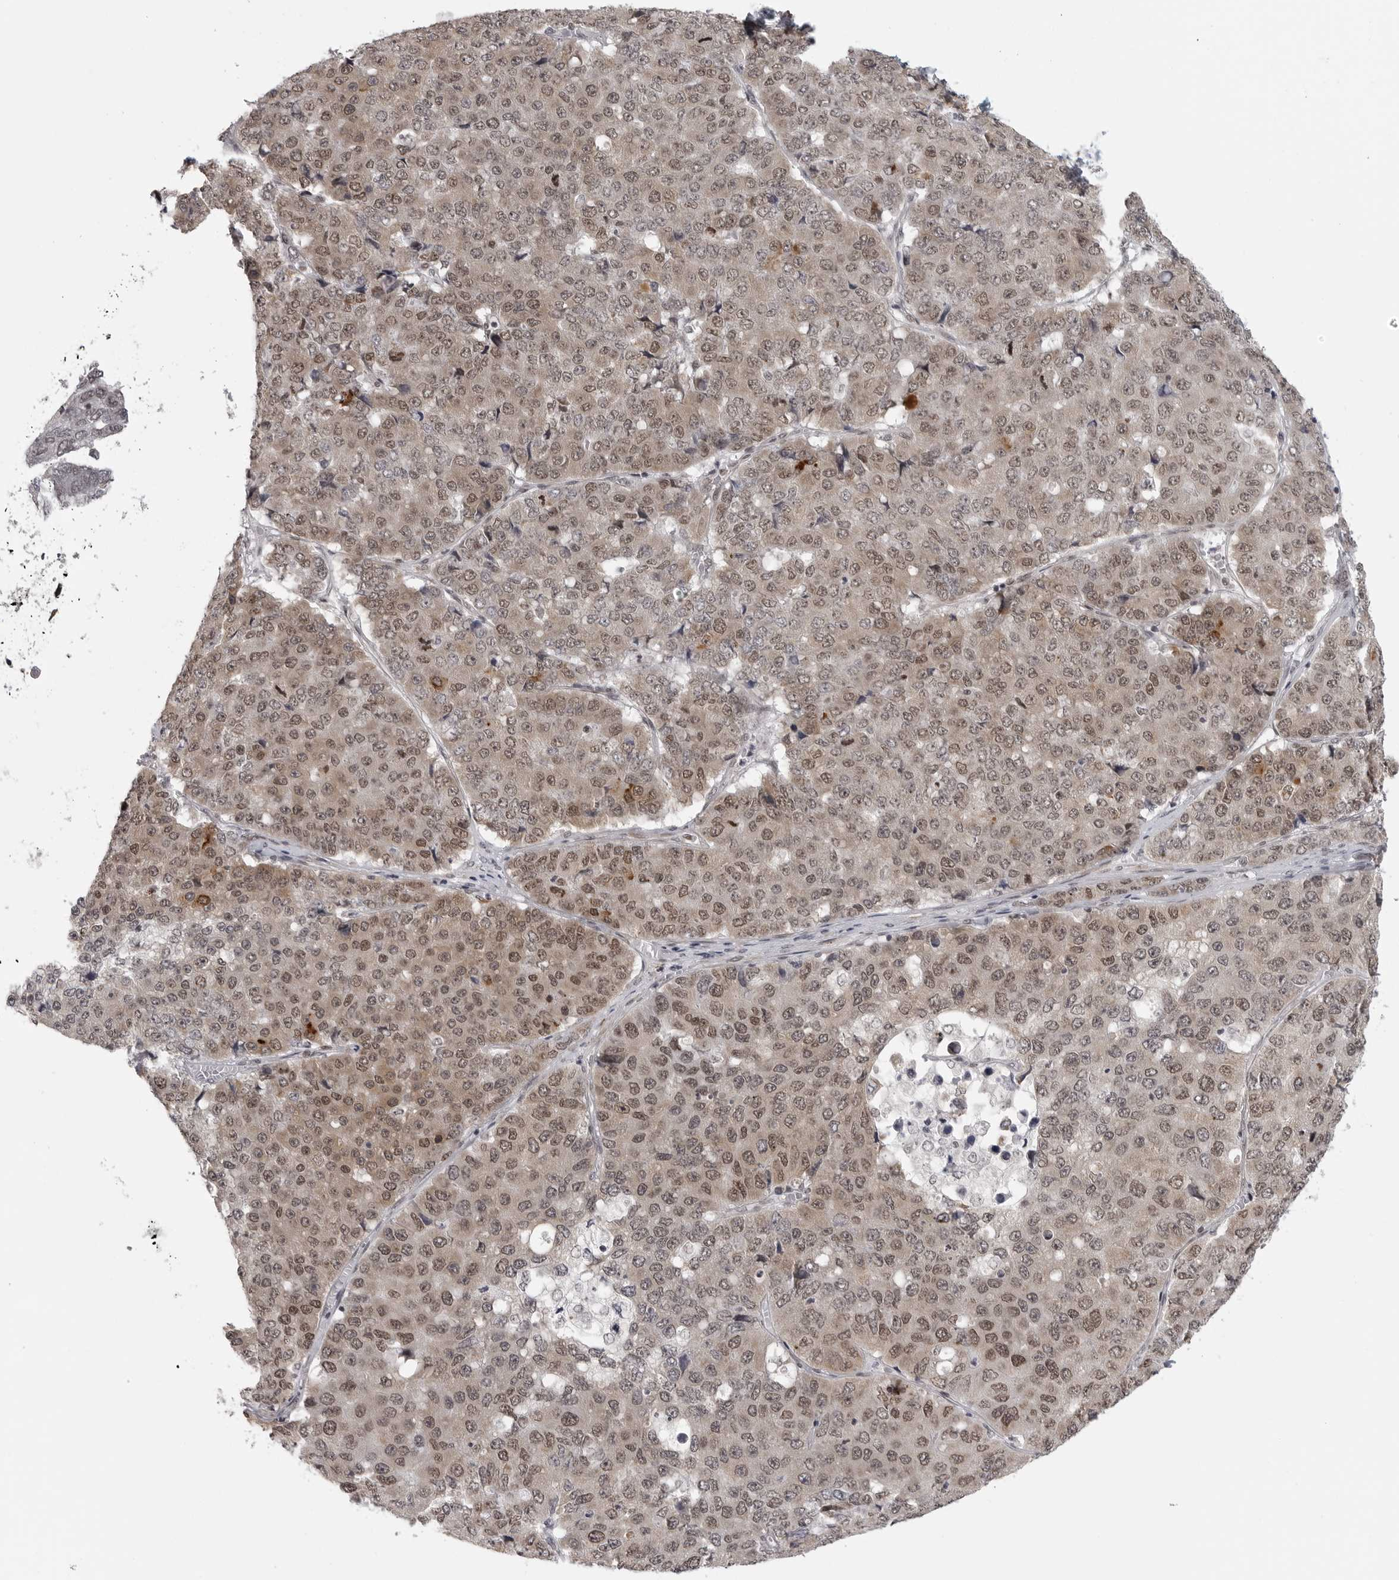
{"staining": {"intensity": "moderate", "quantity": "25%-75%", "location": "nuclear"}, "tissue": "pancreatic cancer", "cell_type": "Tumor cells", "image_type": "cancer", "snomed": [{"axis": "morphology", "description": "Adenocarcinoma, NOS"}, {"axis": "topography", "description": "Pancreas"}], "caption": "Pancreatic cancer (adenocarcinoma) stained for a protein (brown) reveals moderate nuclear positive expression in approximately 25%-75% of tumor cells.", "gene": "PRDM10", "patient": {"sex": "male", "age": 50}}